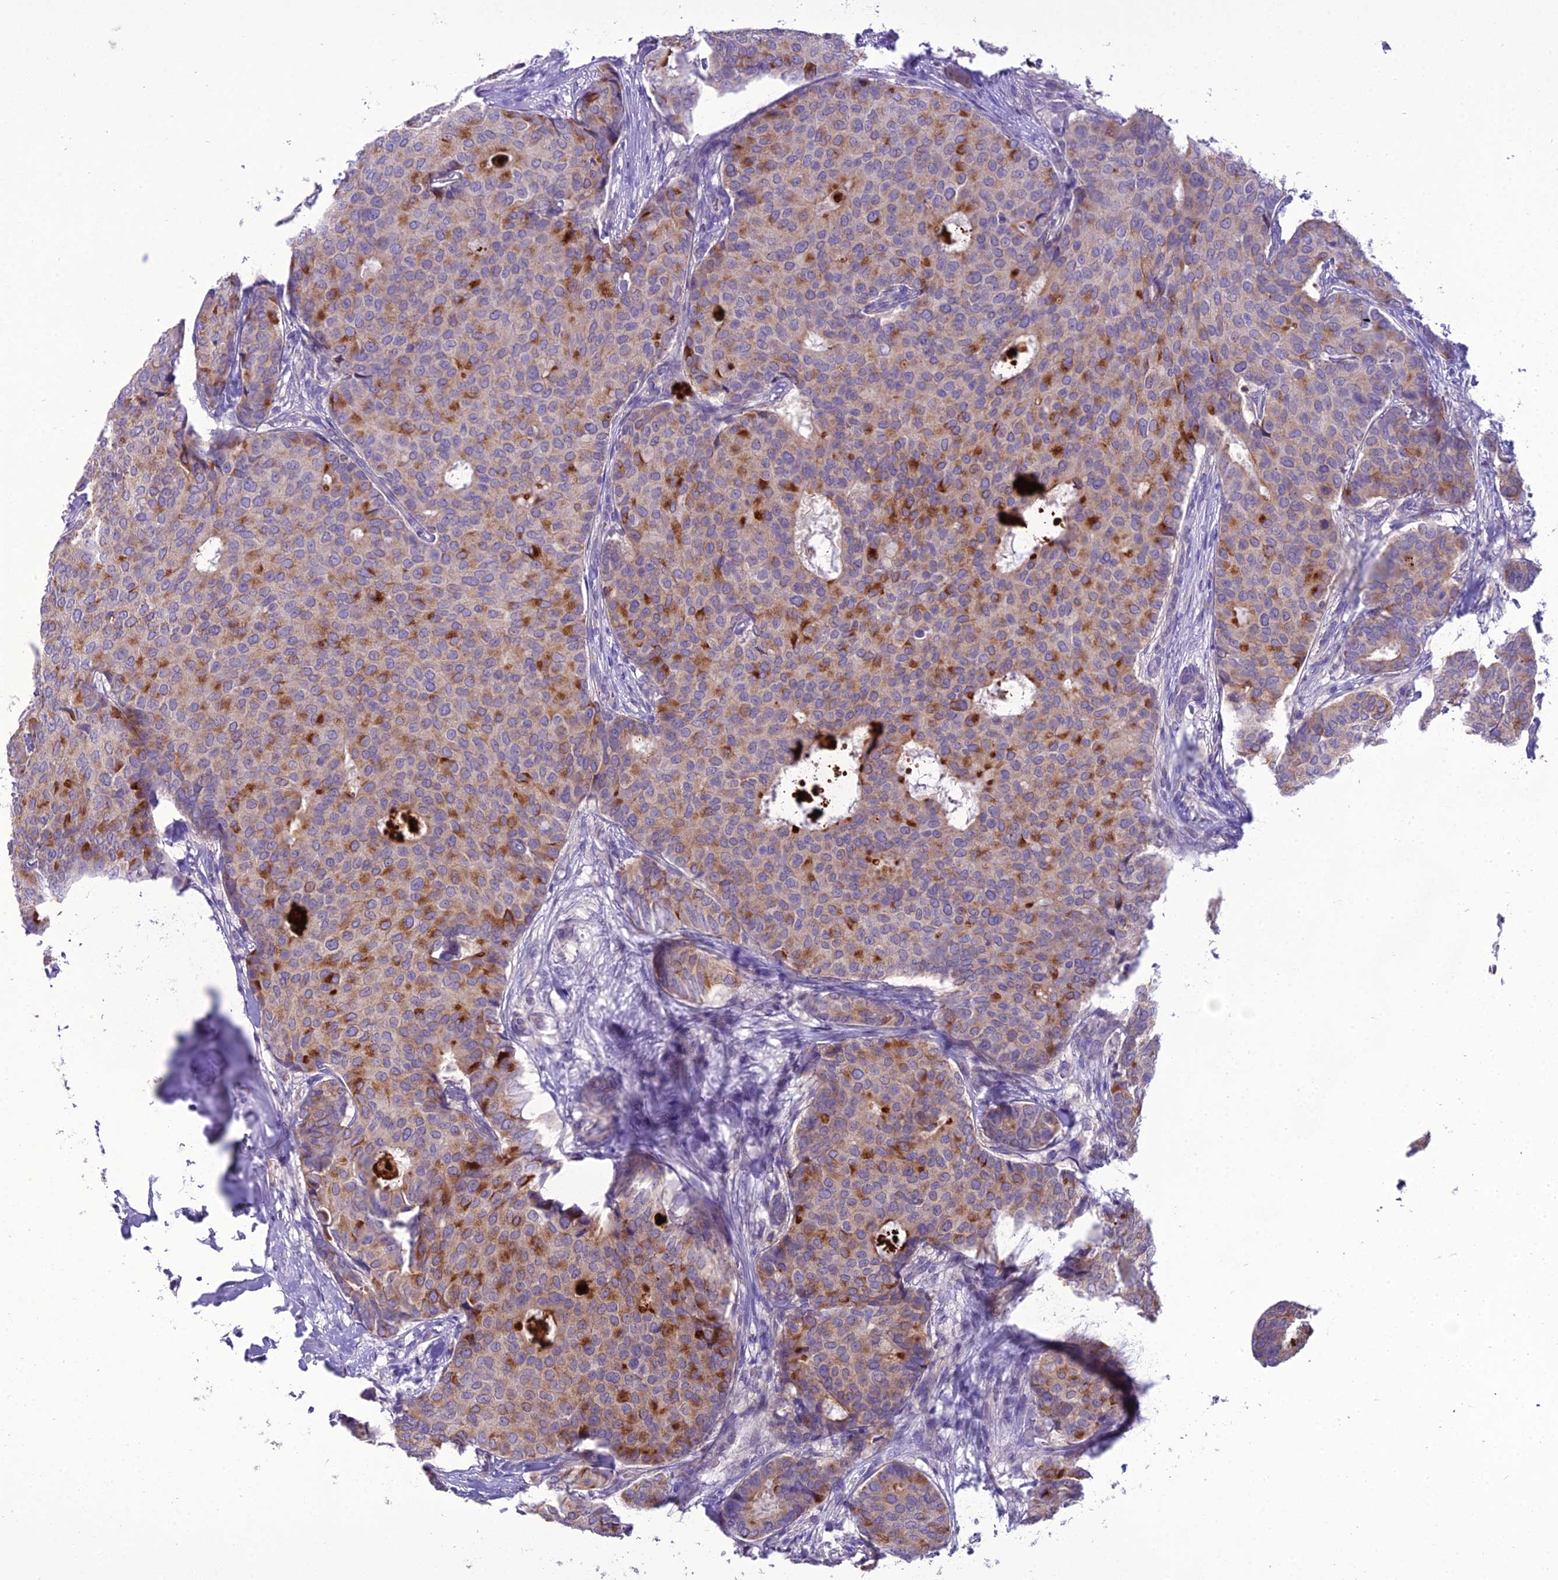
{"staining": {"intensity": "moderate", "quantity": "25%-75%", "location": "cytoplasmic/membranous"}, "tissue": "breast cancer", "cell_type": "Tumor cells", "image_type": "cancer", "snomed": [{"axis": "morphology", "description": "Duct carcinoma"}, {"axis": "topography", "description": "Breast"}], "caption": "Breast intraductal carcinoma tissue shows moderate cytoplasmic/membranous expression in approximately 25%-75% of tumor cells", "gene": "SCRT1", "patient": {"sex": "female", "age": 75}}